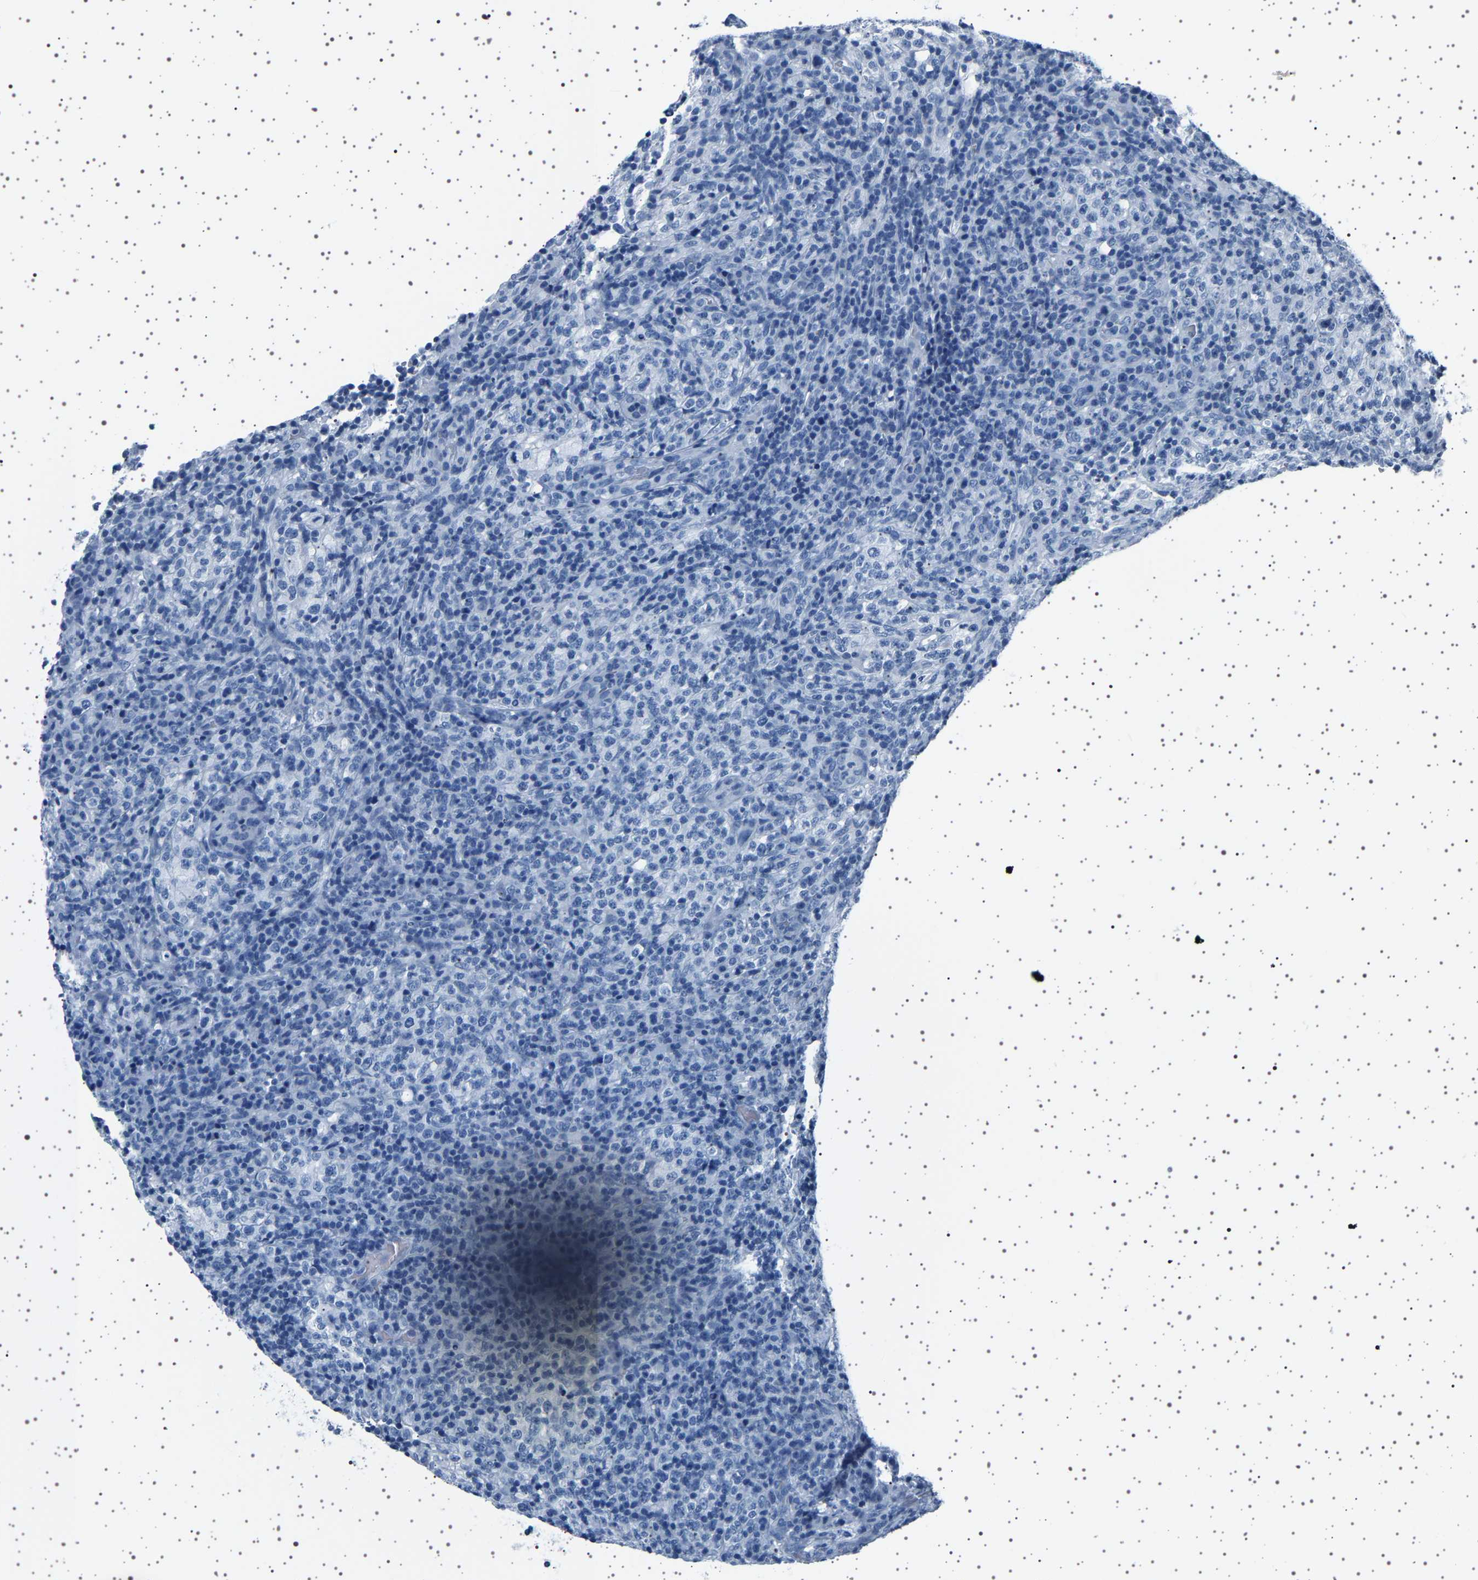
{"staining": {"intensity": "negative", "quantity": "none", "location": "none"}, "tissue": "lymphoma", "cell_type": "Tumor cells", "image_type": "cancer", "snomed": [{"axis": "morphology", "description": "Malignant lymphoma, non-Hodgkin's type, High grade"}, {"axis": "topography", "description": "Lymph node"}], "caption": "An immunohistochemistry (IHC) micrograph of malignant lymphoma, non-Hodgkin's type (high-grade) is shown. There is no staining in tumor cells of malignant lymphoma, non-Hodgkin's type (high-grade).", "gene": "TFF3", "patient": {"sex": "female", "age": 76}}